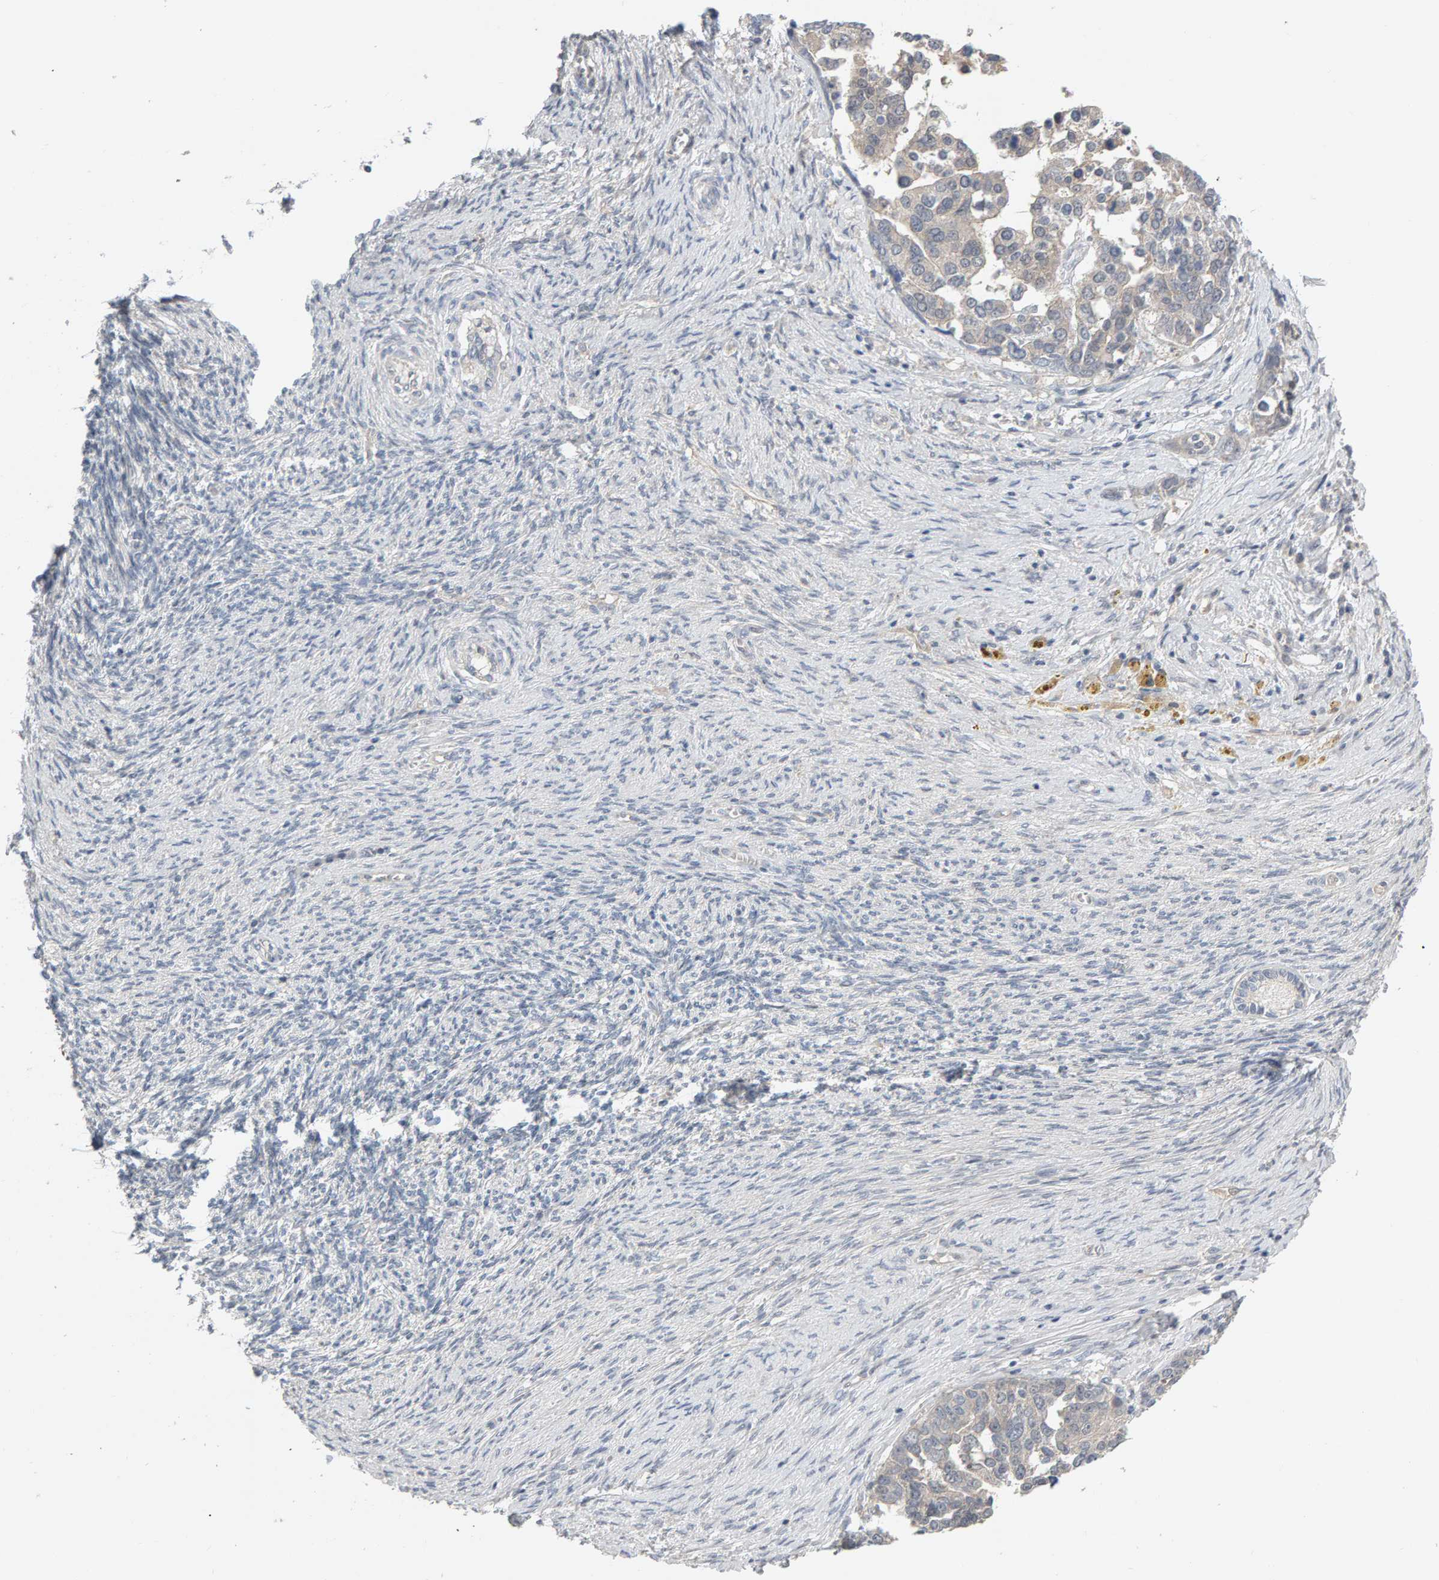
{"staining": {"intensity": "negative", "quantity": "none", "location": "none"}, "tissue": "ovarian cancer", "cell_type": "Tumor cells", "image_type": "cancer", "snomed": [{"axis": "morphology", "description": "Cystadenocarcinoma, serous, NOS"}, {"axis": "topography", "description": "Ovary"}], "caption": "A micrograph of human ovarian serous cystadenocarcinoma is negative for staining in tumor cells. (Stains: DAB (3,3'-diaminobenzidine) IHC with hematoxylin counter stain, Microscopy: brightfield microscopy at high magnification).", "gene": "GFUS", "patient": {"sex": "female", "age": 44}}